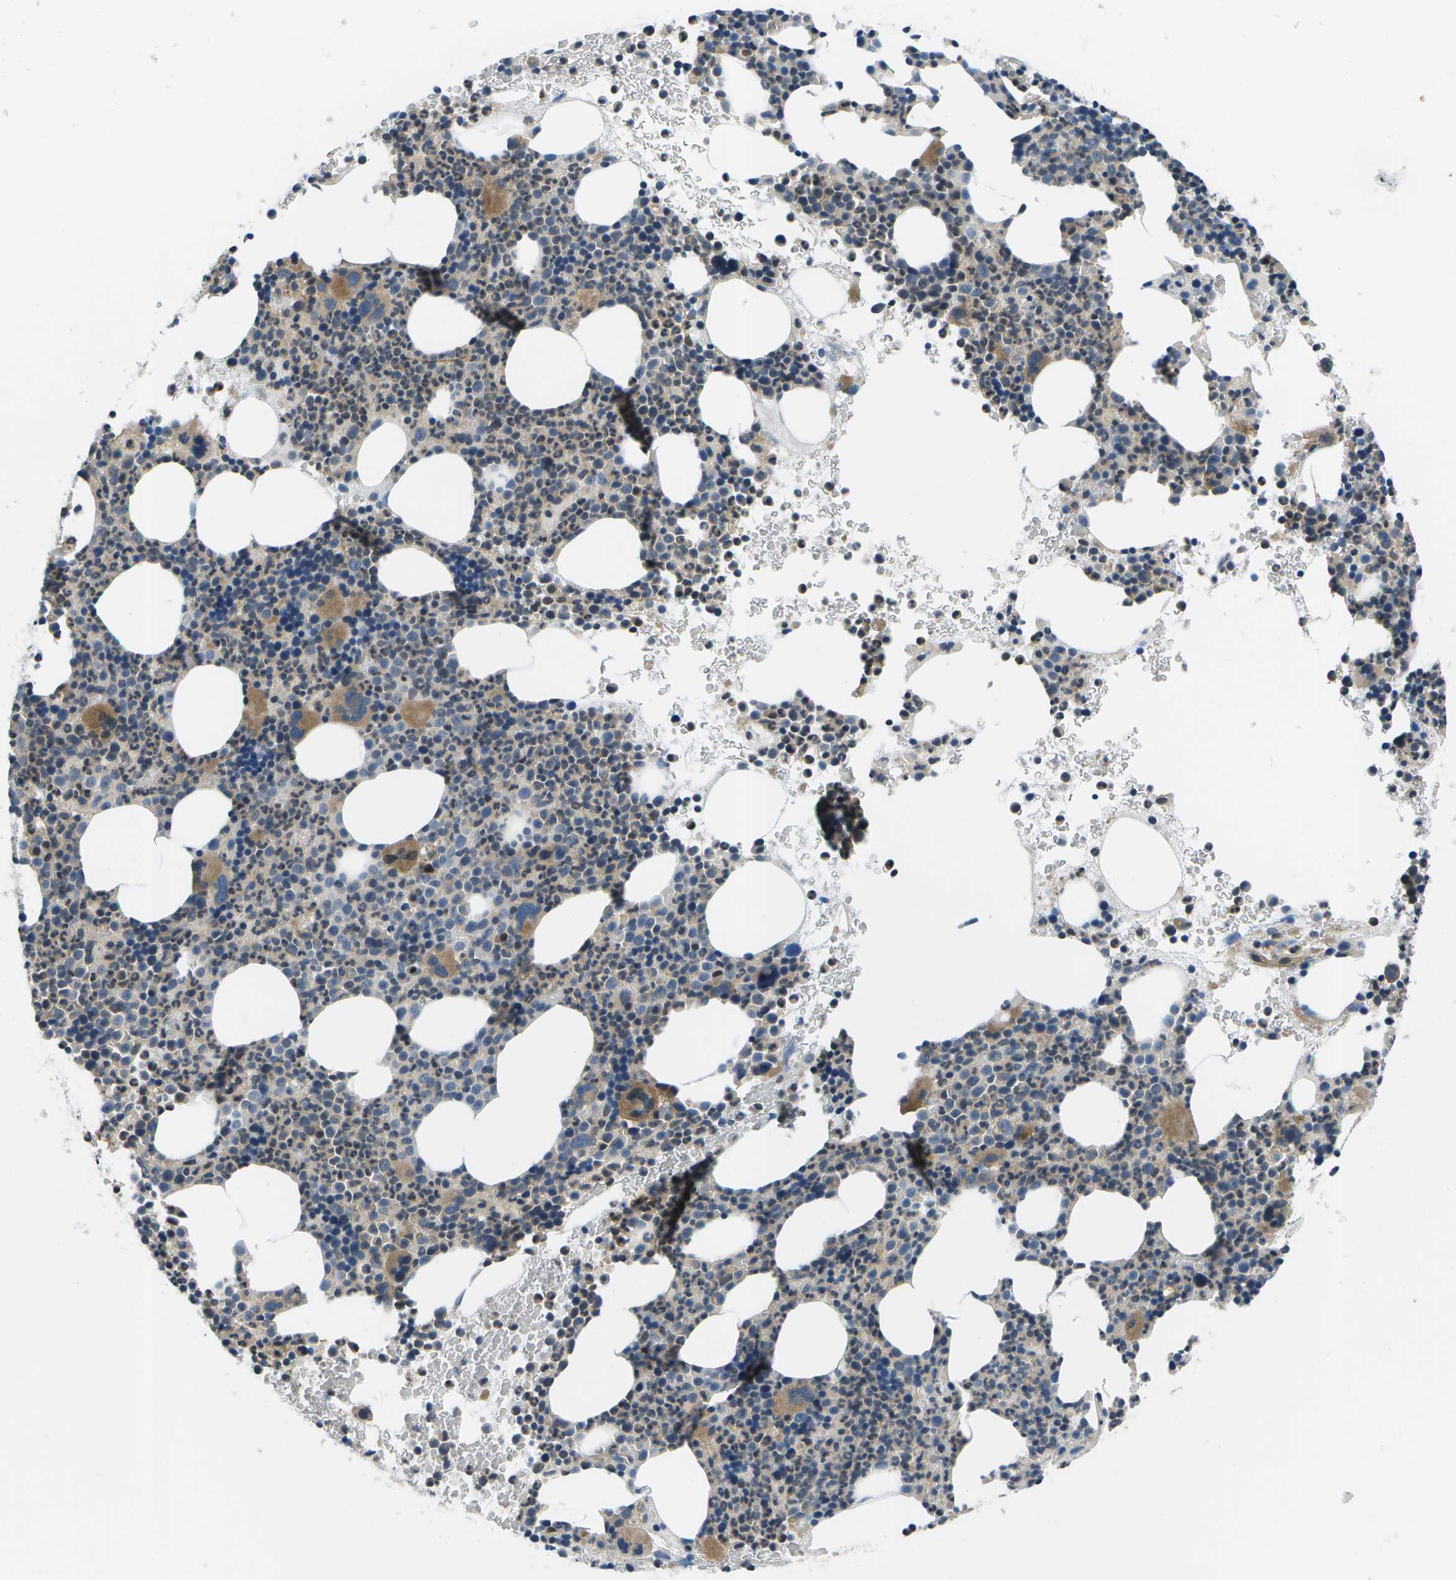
{"staining": {"intensity": "moderate", "quantity": "<25%", "location": "cytoplasmic/membranous"}, "tissue": "bone marrow", "cell_type": "Hematopoietic cells", "image_type": "normal", "snomed": [{"axis": "morphology", "description": "Normal tissue, NOS"}, {"axis": "morphology", "description": "Inflammation, NOS"}, {"axis": "topography", "description": "Bone marrow"}], "caption": "This is a histology image of IHC staining of benign bone marrow, which shows moderate expression in the cytoplasmic/membranous of hematopoietic cells.", "gene": "ENPP5", "patient": {"sex": "male", "age": 73}}